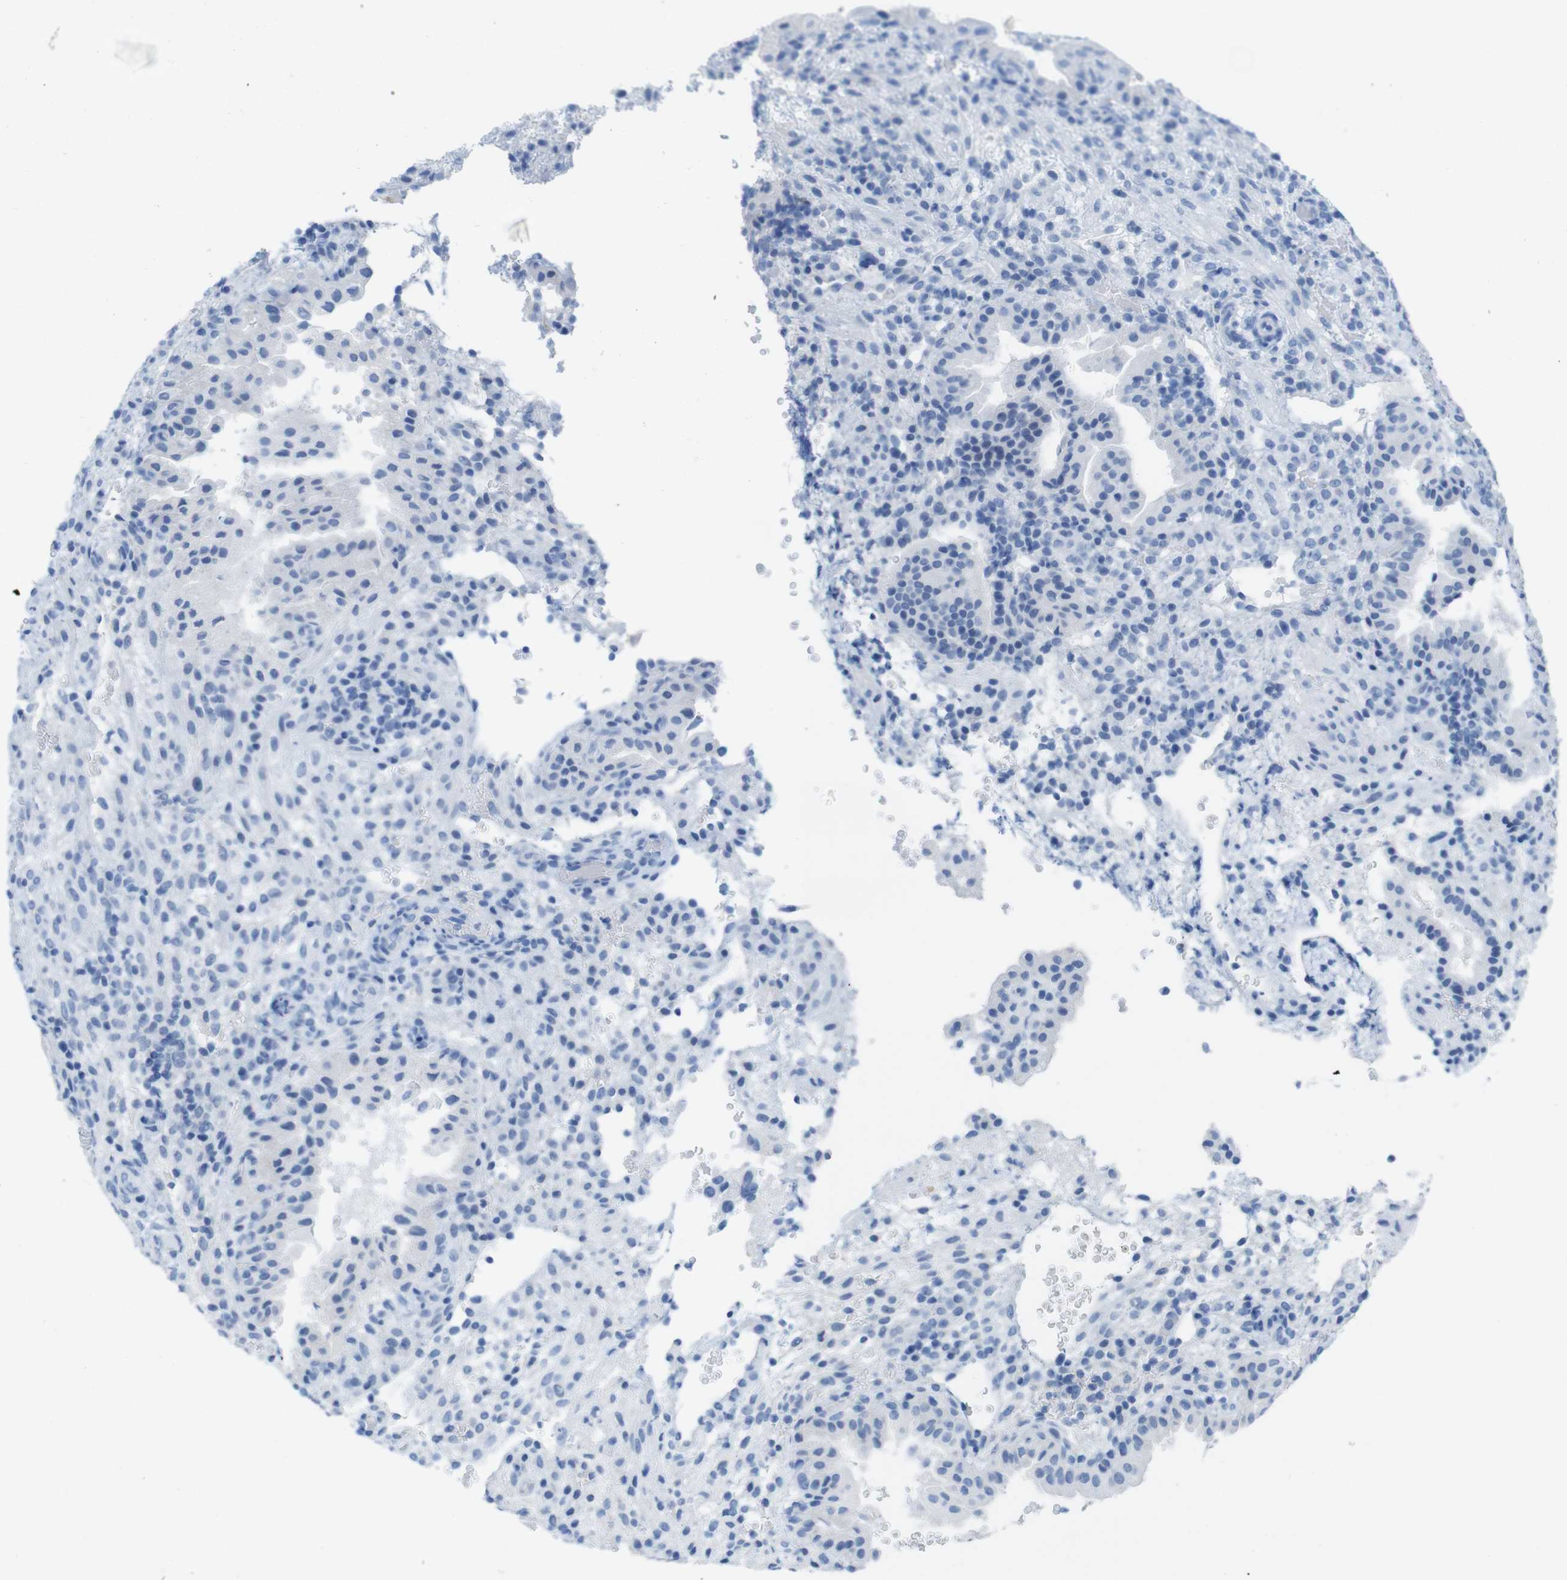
{"staining": {"intensity": "negative", "quantity": "none", "location": "none"}, "tissue": "placenta", "cell_type": "Decidual cells", "image_type": "normal", "snomed": [{"axis": "morphology", "description": "Normal tissue, NOS"}, {"axis": "topography", "description": "Placenta"}], "caption": "Micrograph shows no protein staining in decidual cells of unremarkable placenta. The staining was performed using DAB to visualize the protein expression in brown, while the nuclei were stained in blue with hematoxylin (Magnification: 20x).", "gene": "LAG3", "patient": {"sex": "female", "age": 19}}